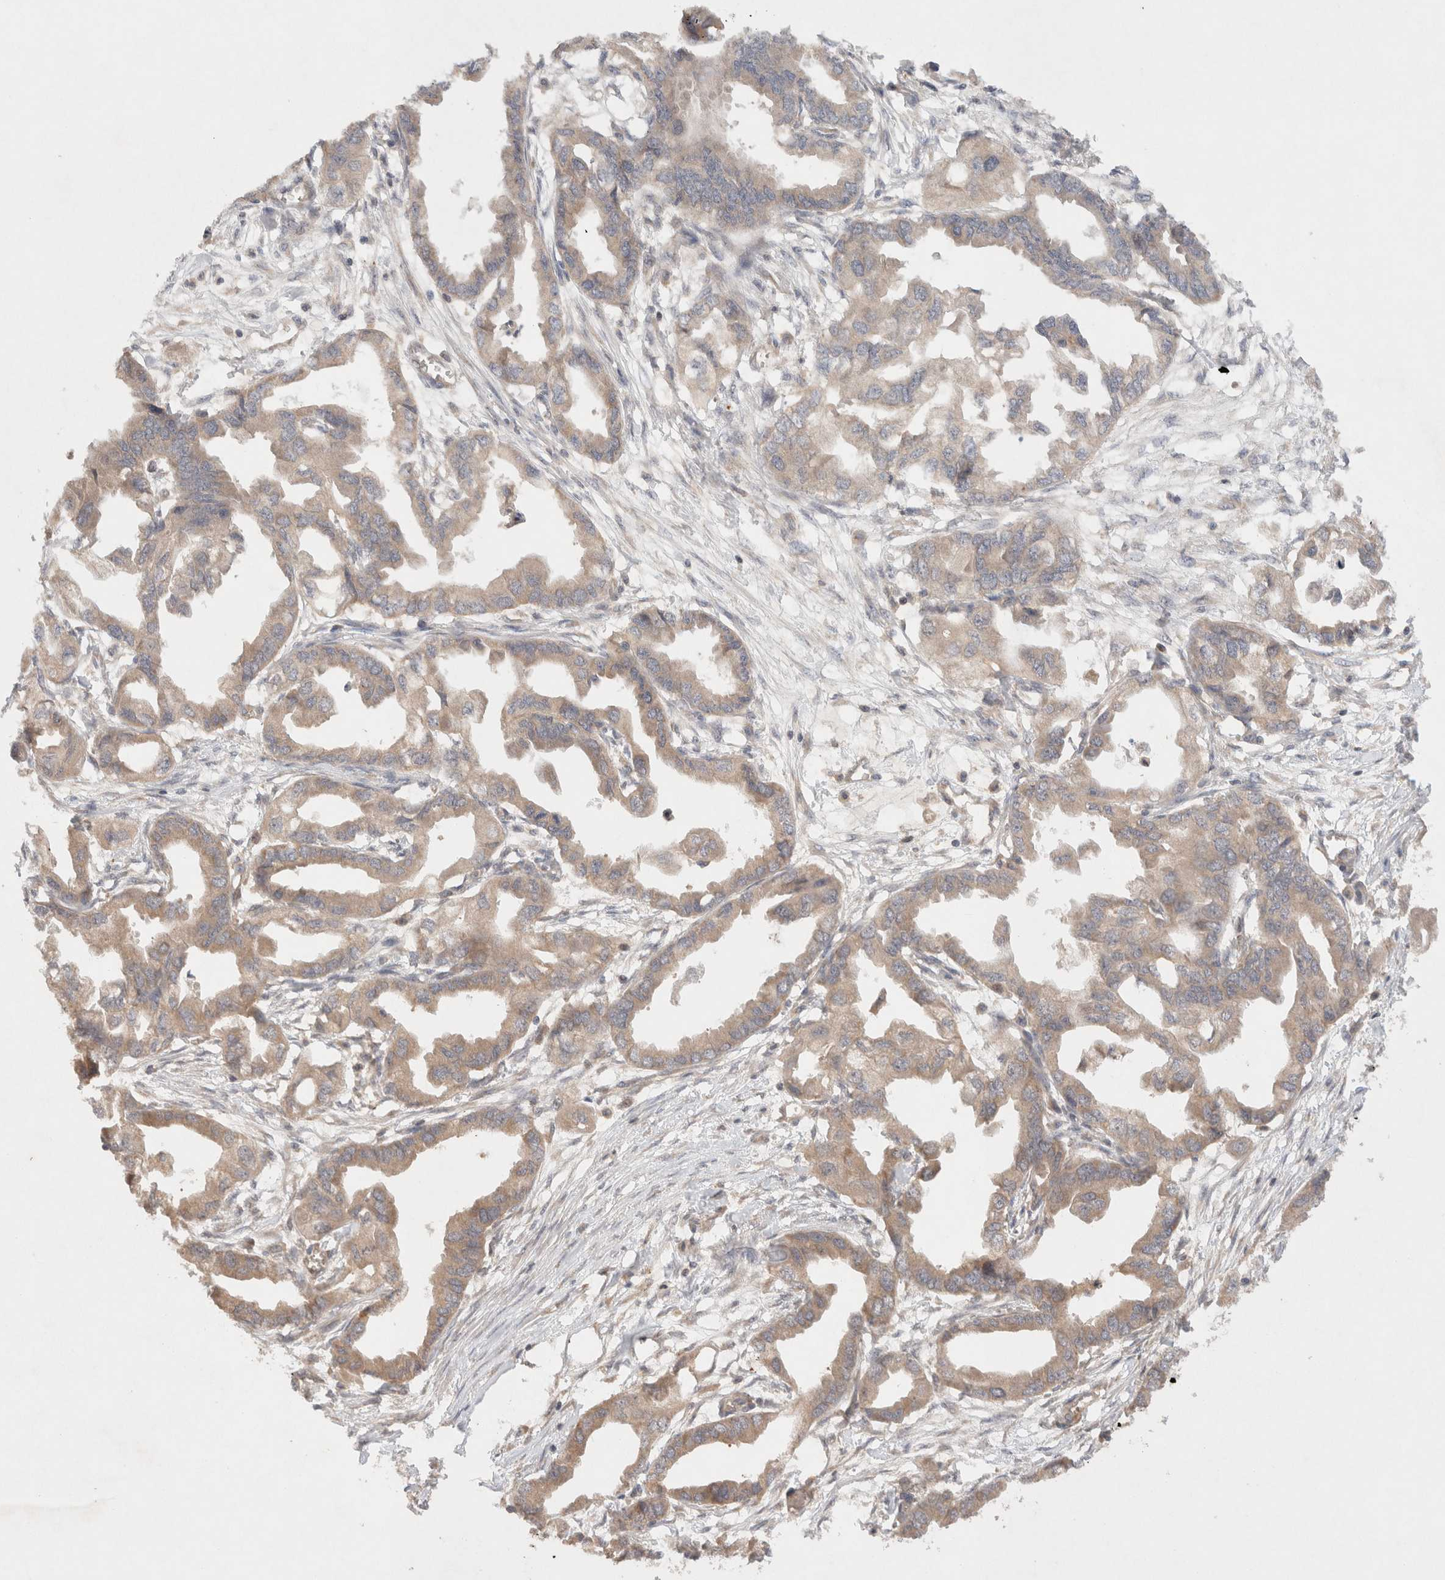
{"staining": {"intensity": "weak", "quantity": ">75%", "location": "cytoplasmic/membranous"}, "tissue": "endometrial cancer", "cell_type": "Tumor cells", "image_type": "cancer", "snomed": [{"axis": "morphology", "description": "Adenocarcinoma, NOS"}, {"axis": "morphology", "description": "Adenocarcinoma, metastatic, NOS"}, {"axis": "topography", "description": "Adipose tissue"}, {"axis": "topography", "description": "Endometrium"}], "caption": "Human endometrial cancer (metastatic adenocarcinoma) stained with a brown dye shows weak cytoplasmic/membranous positive positivity in approximately >75% of tumor cells.", "gene": "KLHL20", "patient": {"sex": "female", "age": 67}}